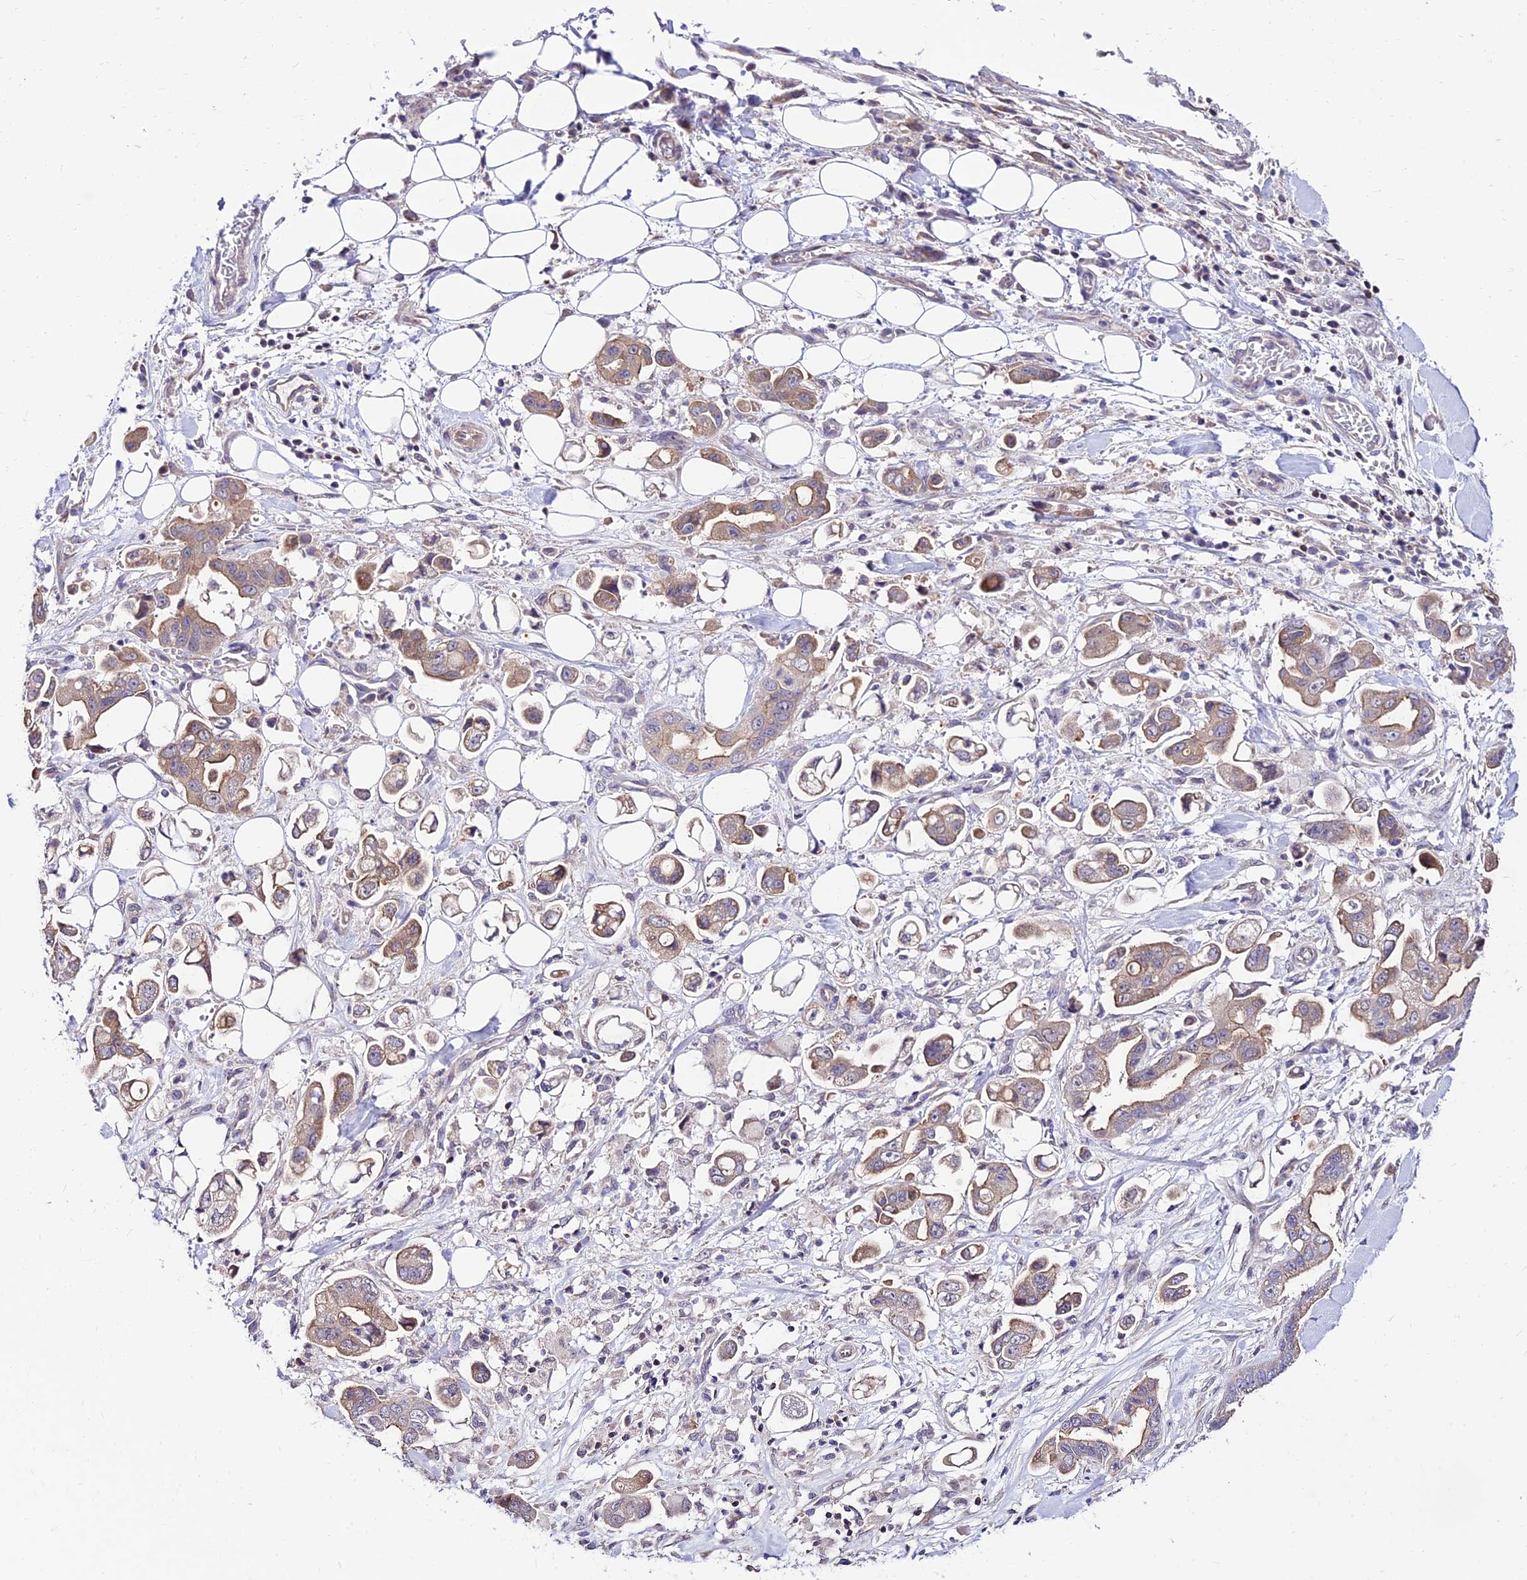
{"staining": {"intensity": "weak", "quantity": ">75%", "location": "cytoplasmic/membranous"}, "tissue": "stomach cancer", "cell_type": "Tumor cells", "image_type": "cancer", "snomed": [{"axis": "morphology", "description": "Adenocarcinoma, NOS"}, {"axis": "topography", "description": "Stomach"}], "caption": "This is a photomicrograph of immunohistochemistry staining of adenocarcinoma (stomach), which shows weak positivity in the cytoplasmic/membranous of tumor cells.", "gene": "C6orf132", "patient": {"sex": "male", "age": 62}}